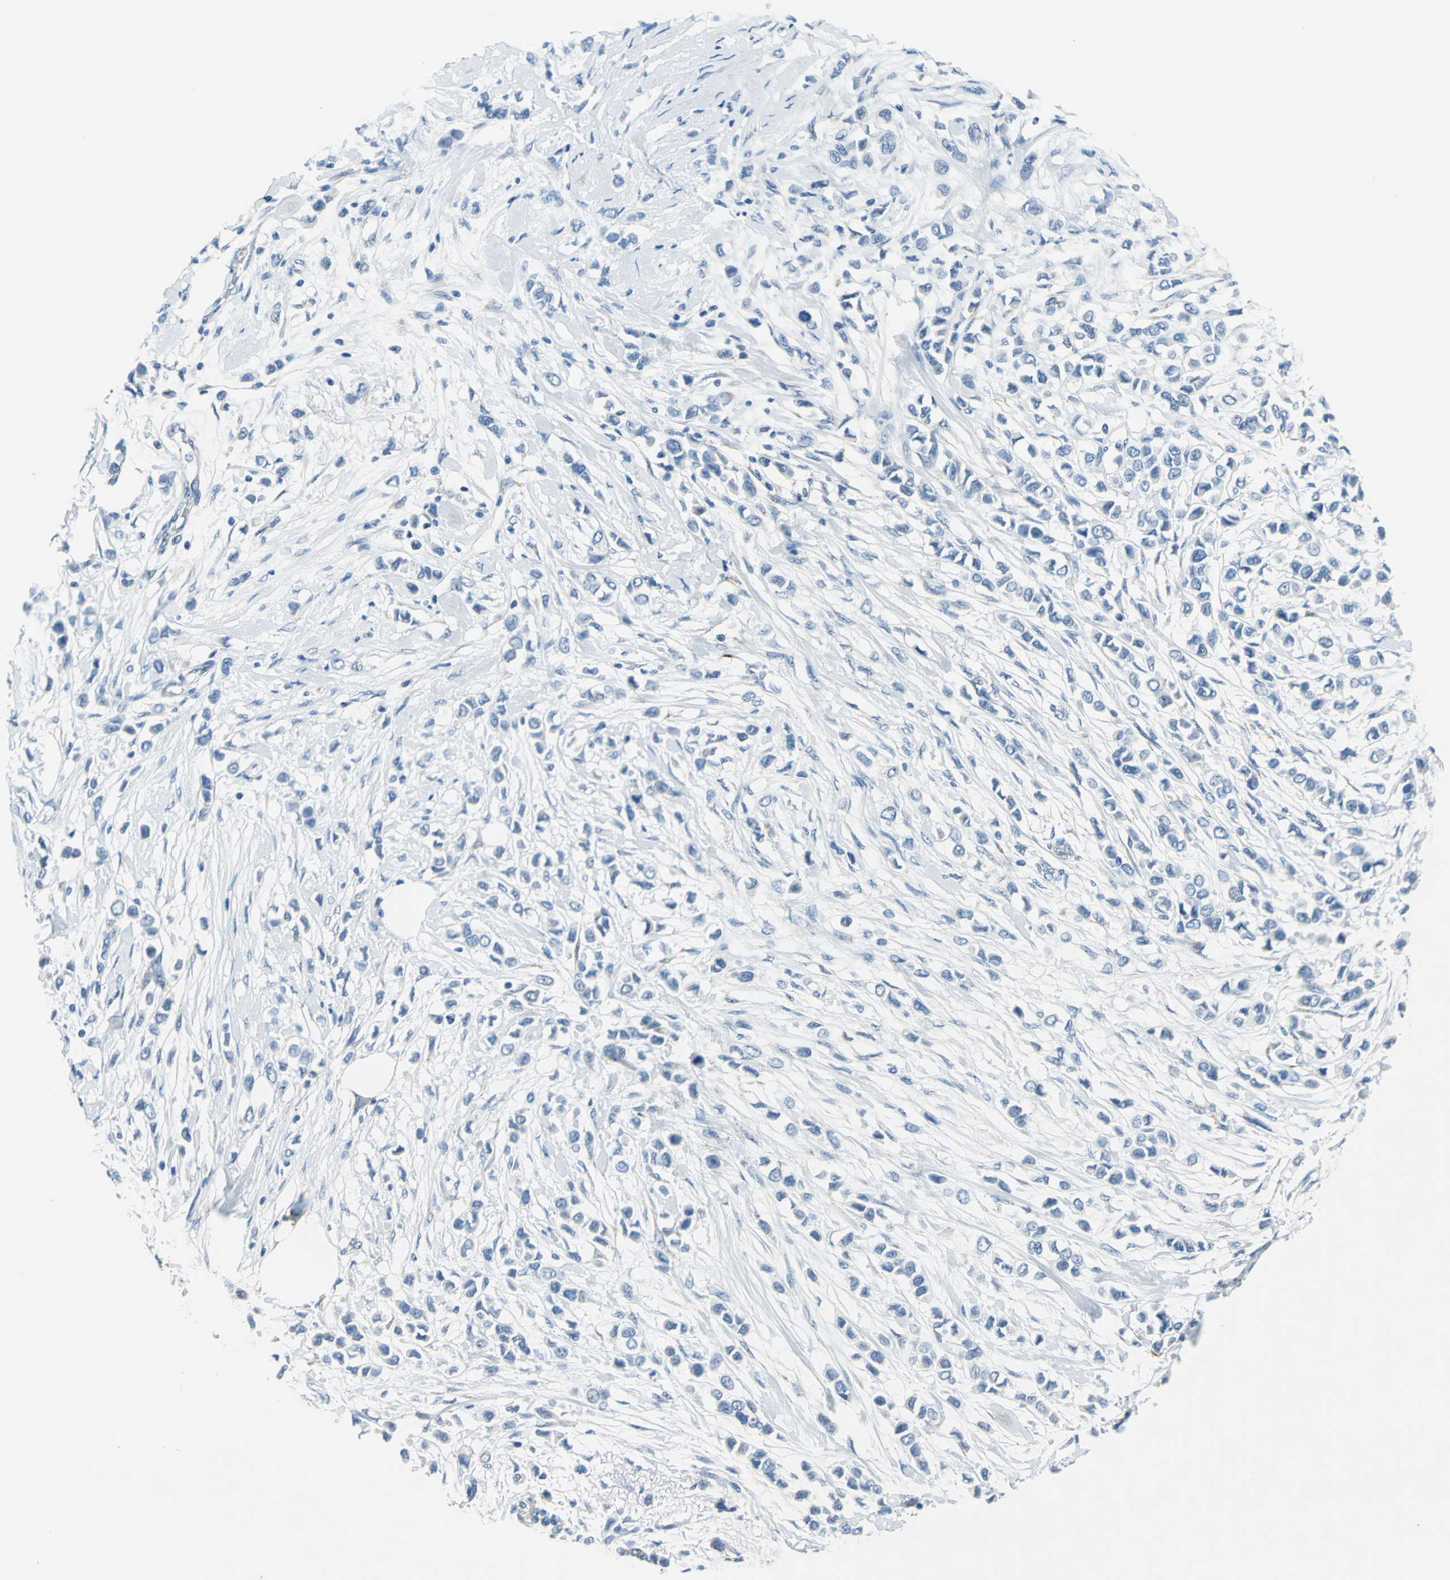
{"staining": {"intensity": "negative", "quantity": "none", "location": "none"}, "tissue": "breast cancer", "cell_type": "Tumor cells", "image_type": "cancer", "snomed": [{"axis": "morphology", "description": "Lobular carcinoma"}, {"axis": "topography", "description": "Breast"}], "caption": "This is an immunohistochemistry (IHC) histopathology image of human breast cancer (lobular carcinoma). There is no positivity in tumor cells.", "gene": "MUC4", "patient": {"sex": "female", "age": 51}}